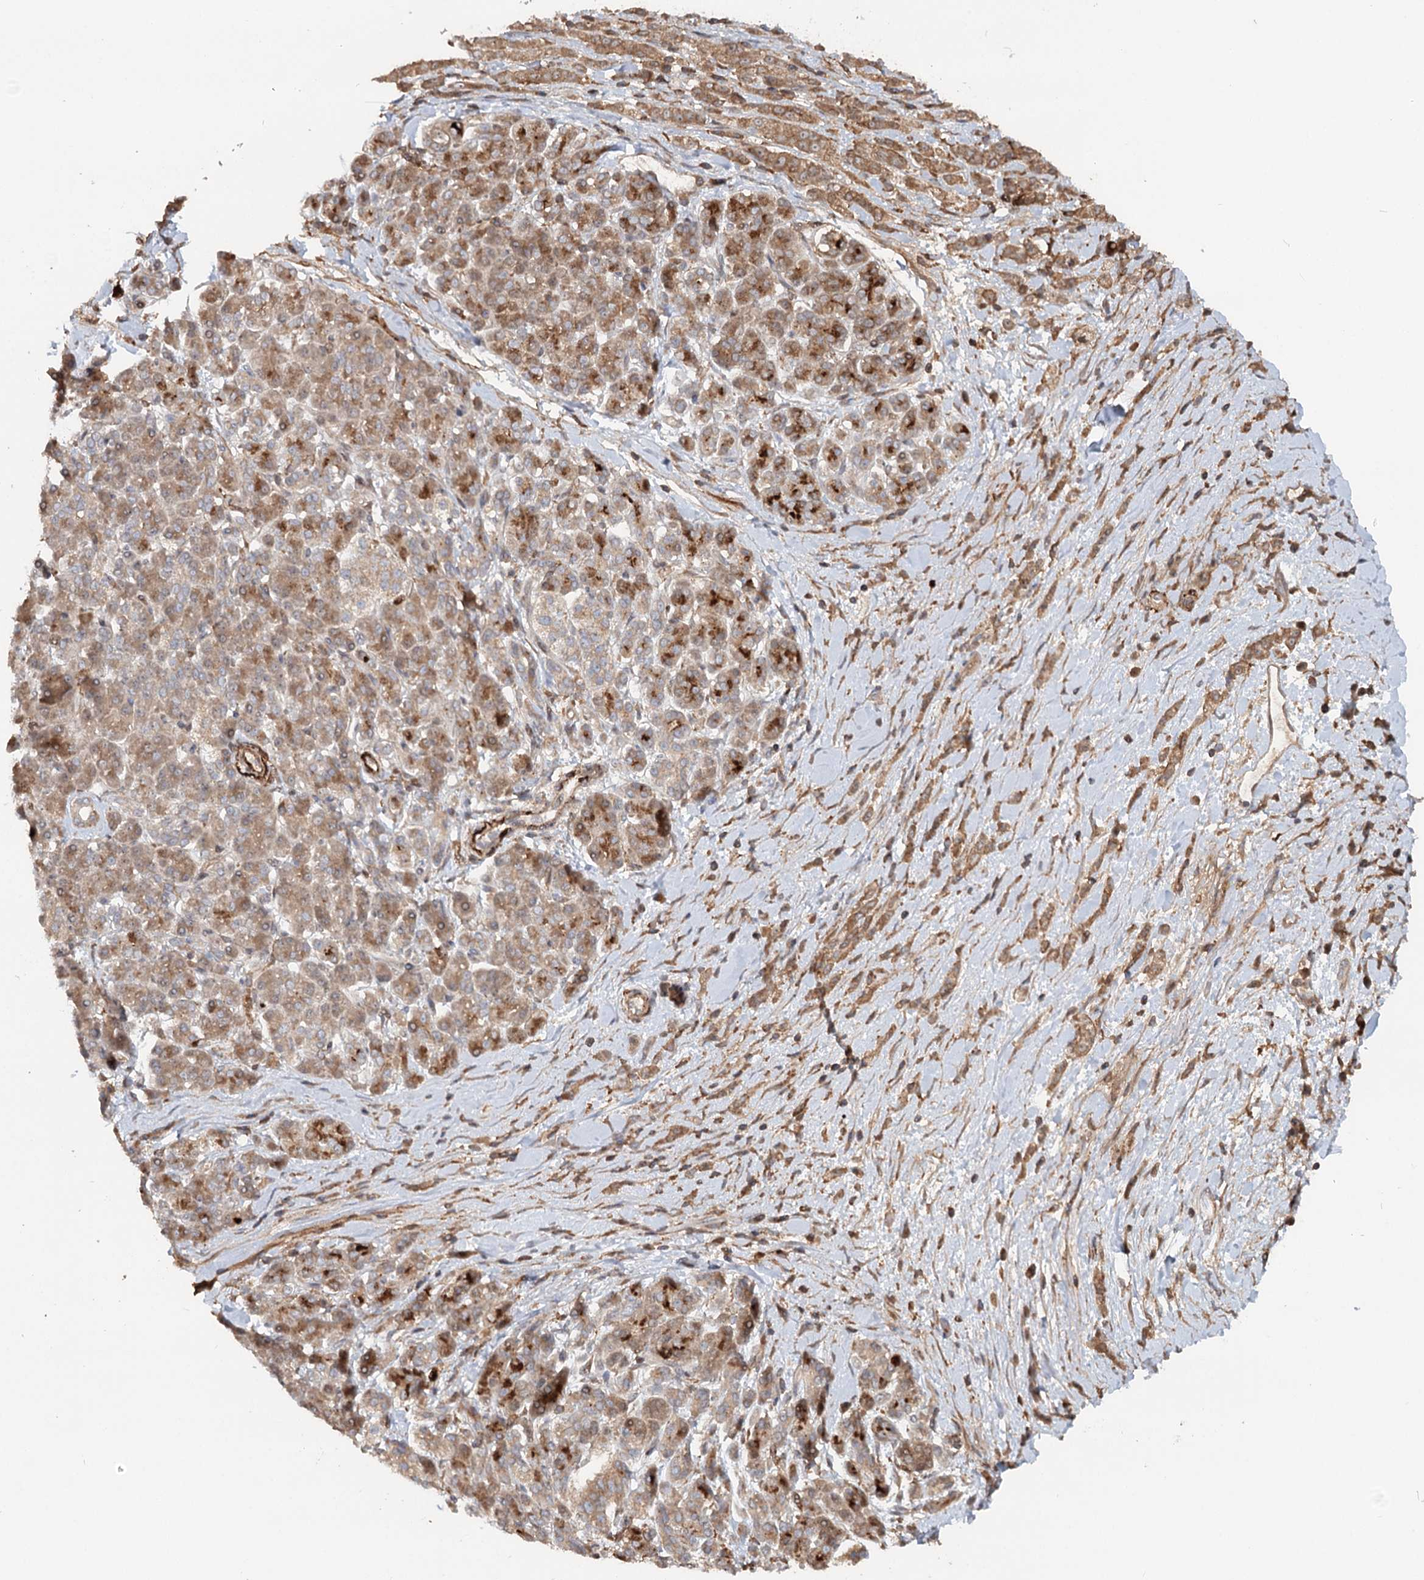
{"staining": {"intensity": "moderate", "quantity": ">75%", "location": "cytoplasmic/membranous"}, "tissue": "pancreatic cancer", "cell_type": "Tumor cells", "image_type": "cancer", "snomed": [{"axis": "morphology", "description": "Normal tissue, NOS"}, {"axis": "morphology", "description": "Adenocarcinoma, NOS"}, {"axis": "topography", "description": "Pancreas"}], "caption": "There is medium levels of moderate cytoplasmic/membranous expression in tumor cells of pancreatic cancer, as demonstrated by immunohistochemical staining (brown color).", "gene": "RNF111", "patient": {"sex": "female", "age": 64}}